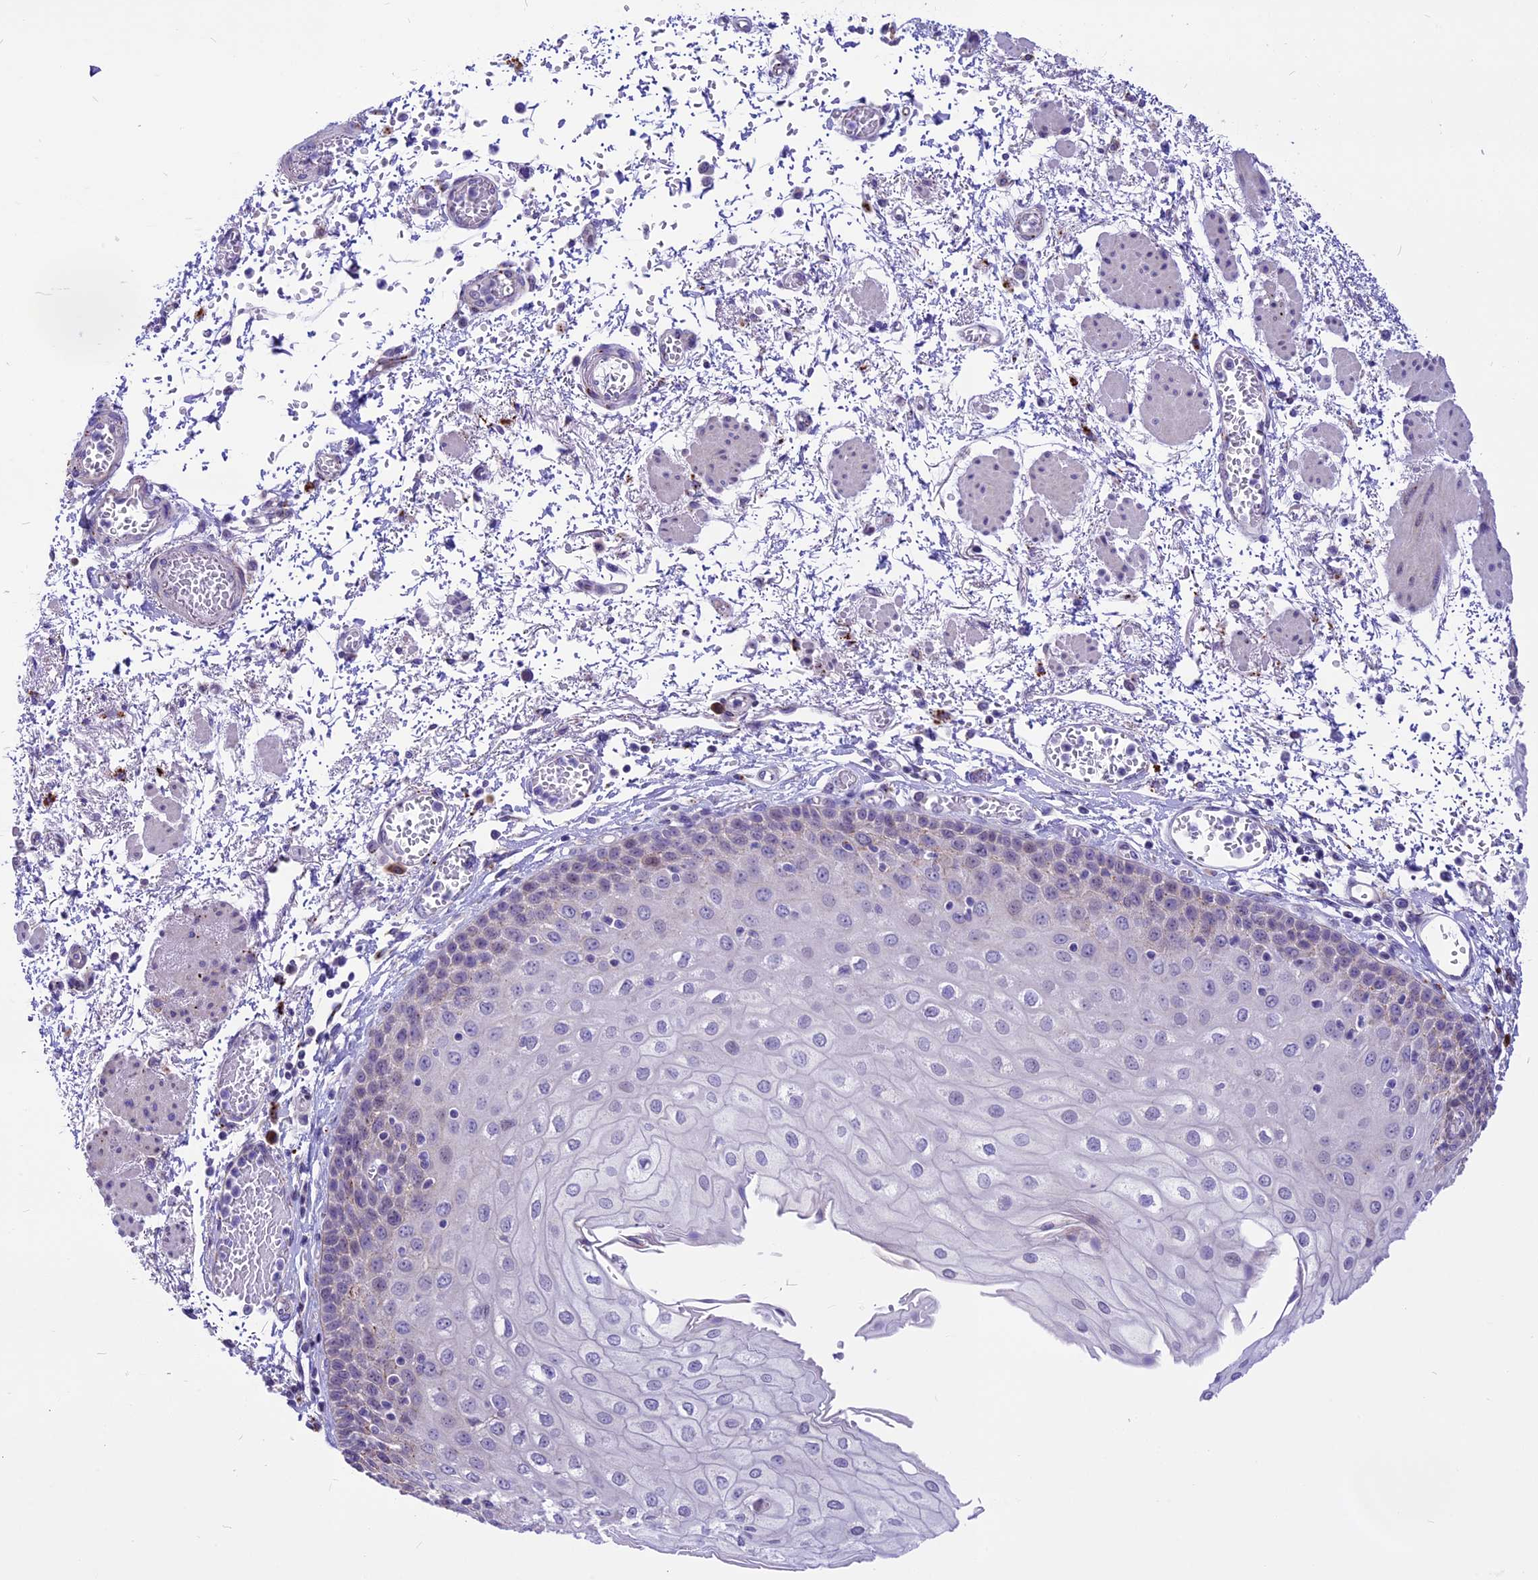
{"staining": {"intensity": "weak", "quantity": "25%-75%", "location": "cytoplasmic/membranous"}, "tissue": "esophagus", "cell_type": "Squamous epithelial cells", "image_type": "normal", "snomed": [{"axis": "morphology", "description": "Normal tissue, NOS"}, {"axis": "topography", "description": "Esophagus"}], "caption": "This micrograph demonstrates IHC staining of normal human esophagus, with low weak cytoplasmic/membranous expression in approximately 25%-75% of squamous epithelial cells.", "gene": "THRSP", "patient": {"sex": "male", "age": 81}}